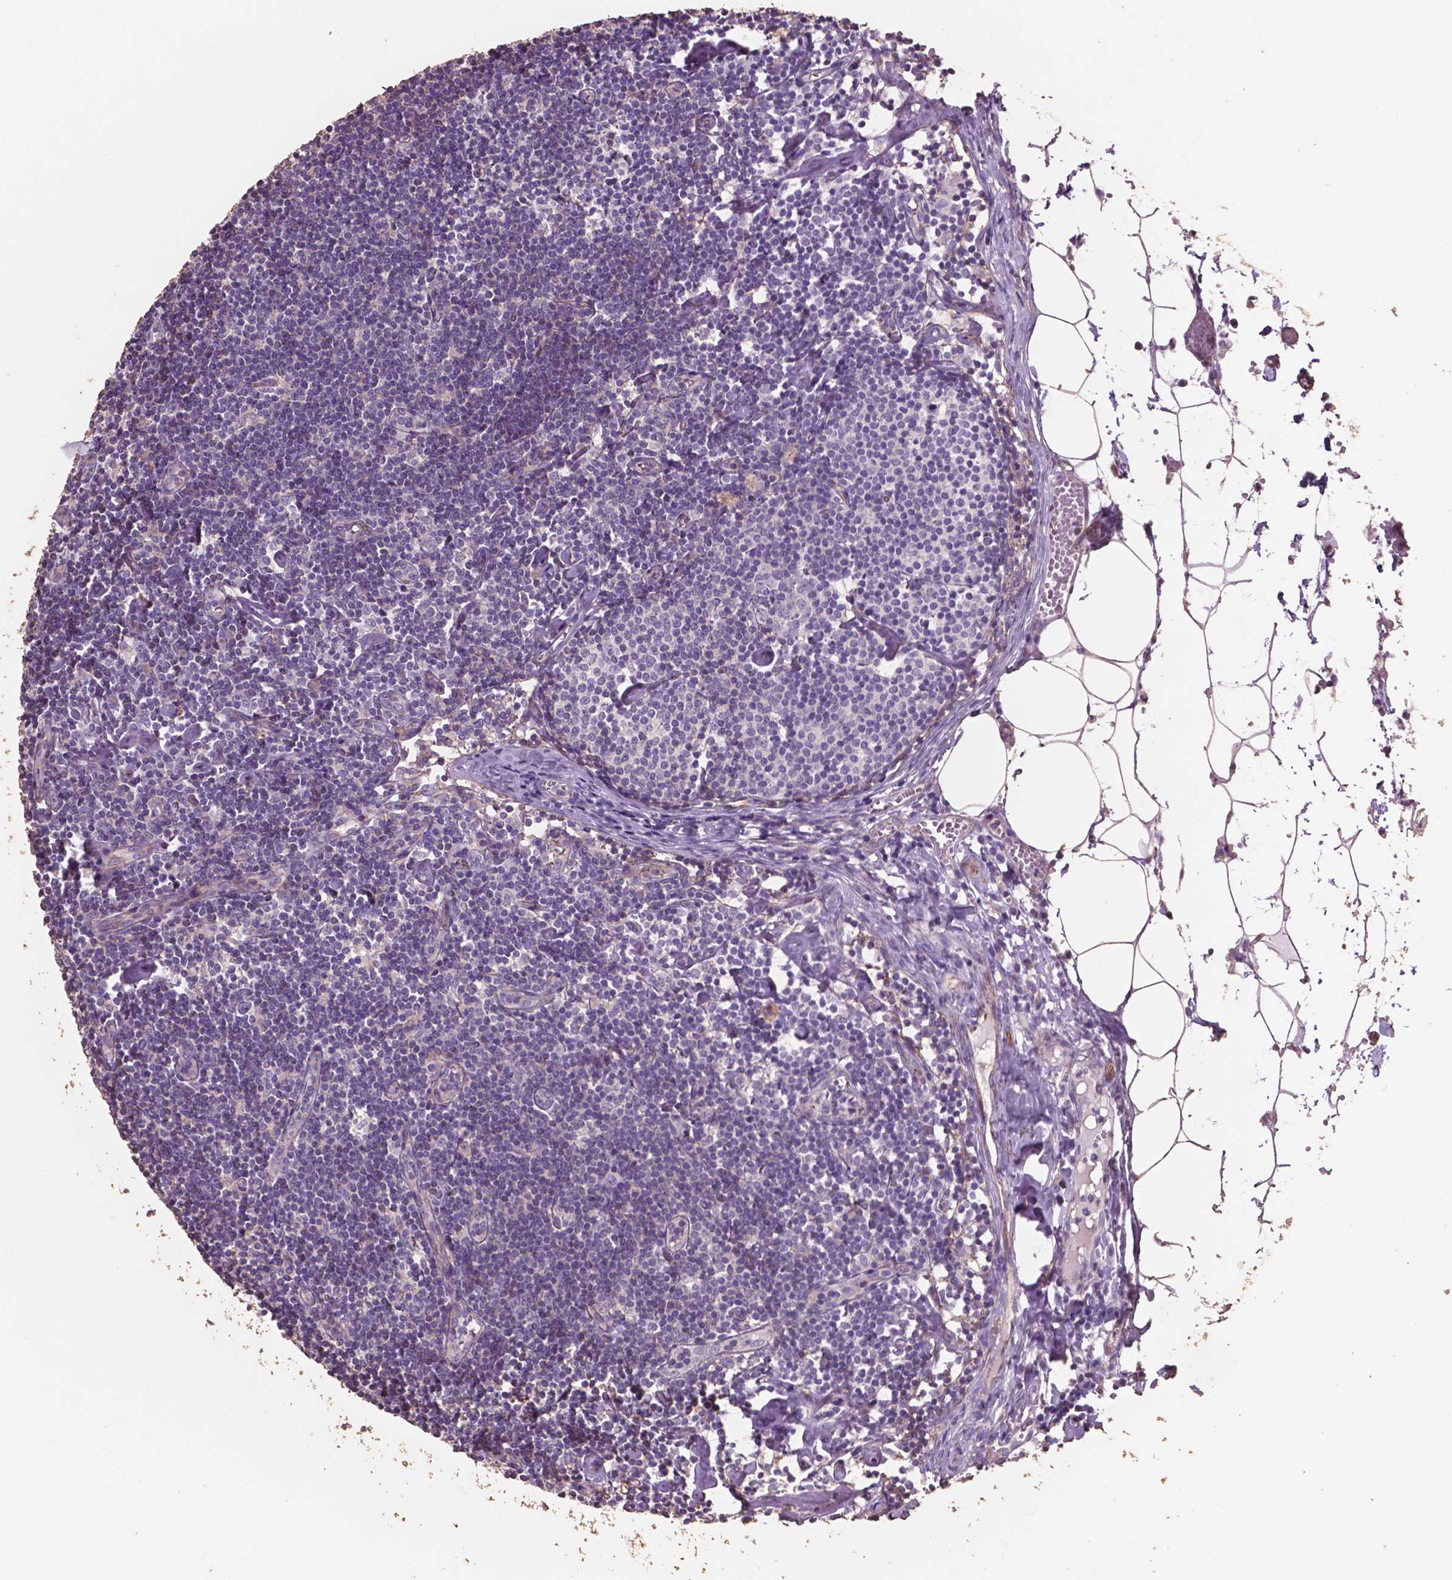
{"staining": {"intensity": "negative", "quantity": "none", "location": "none"}, "tissue": "lymph node", "cell_type": "Germinal center cells", "image_type": "normal", "snomed": [{"axis": "morphology", "description": "Normal tissue, NOS"}, {"axis": "topography", "description": "Lymph node"}], "caption": "High power microscopy image of an immunohistochemistry photomicrograph of unremarkable lymph node, revealing no significant positivity in germinal center cells.", "gene": "COMMD4", "patient": {"sex": "female", "age": 42}}